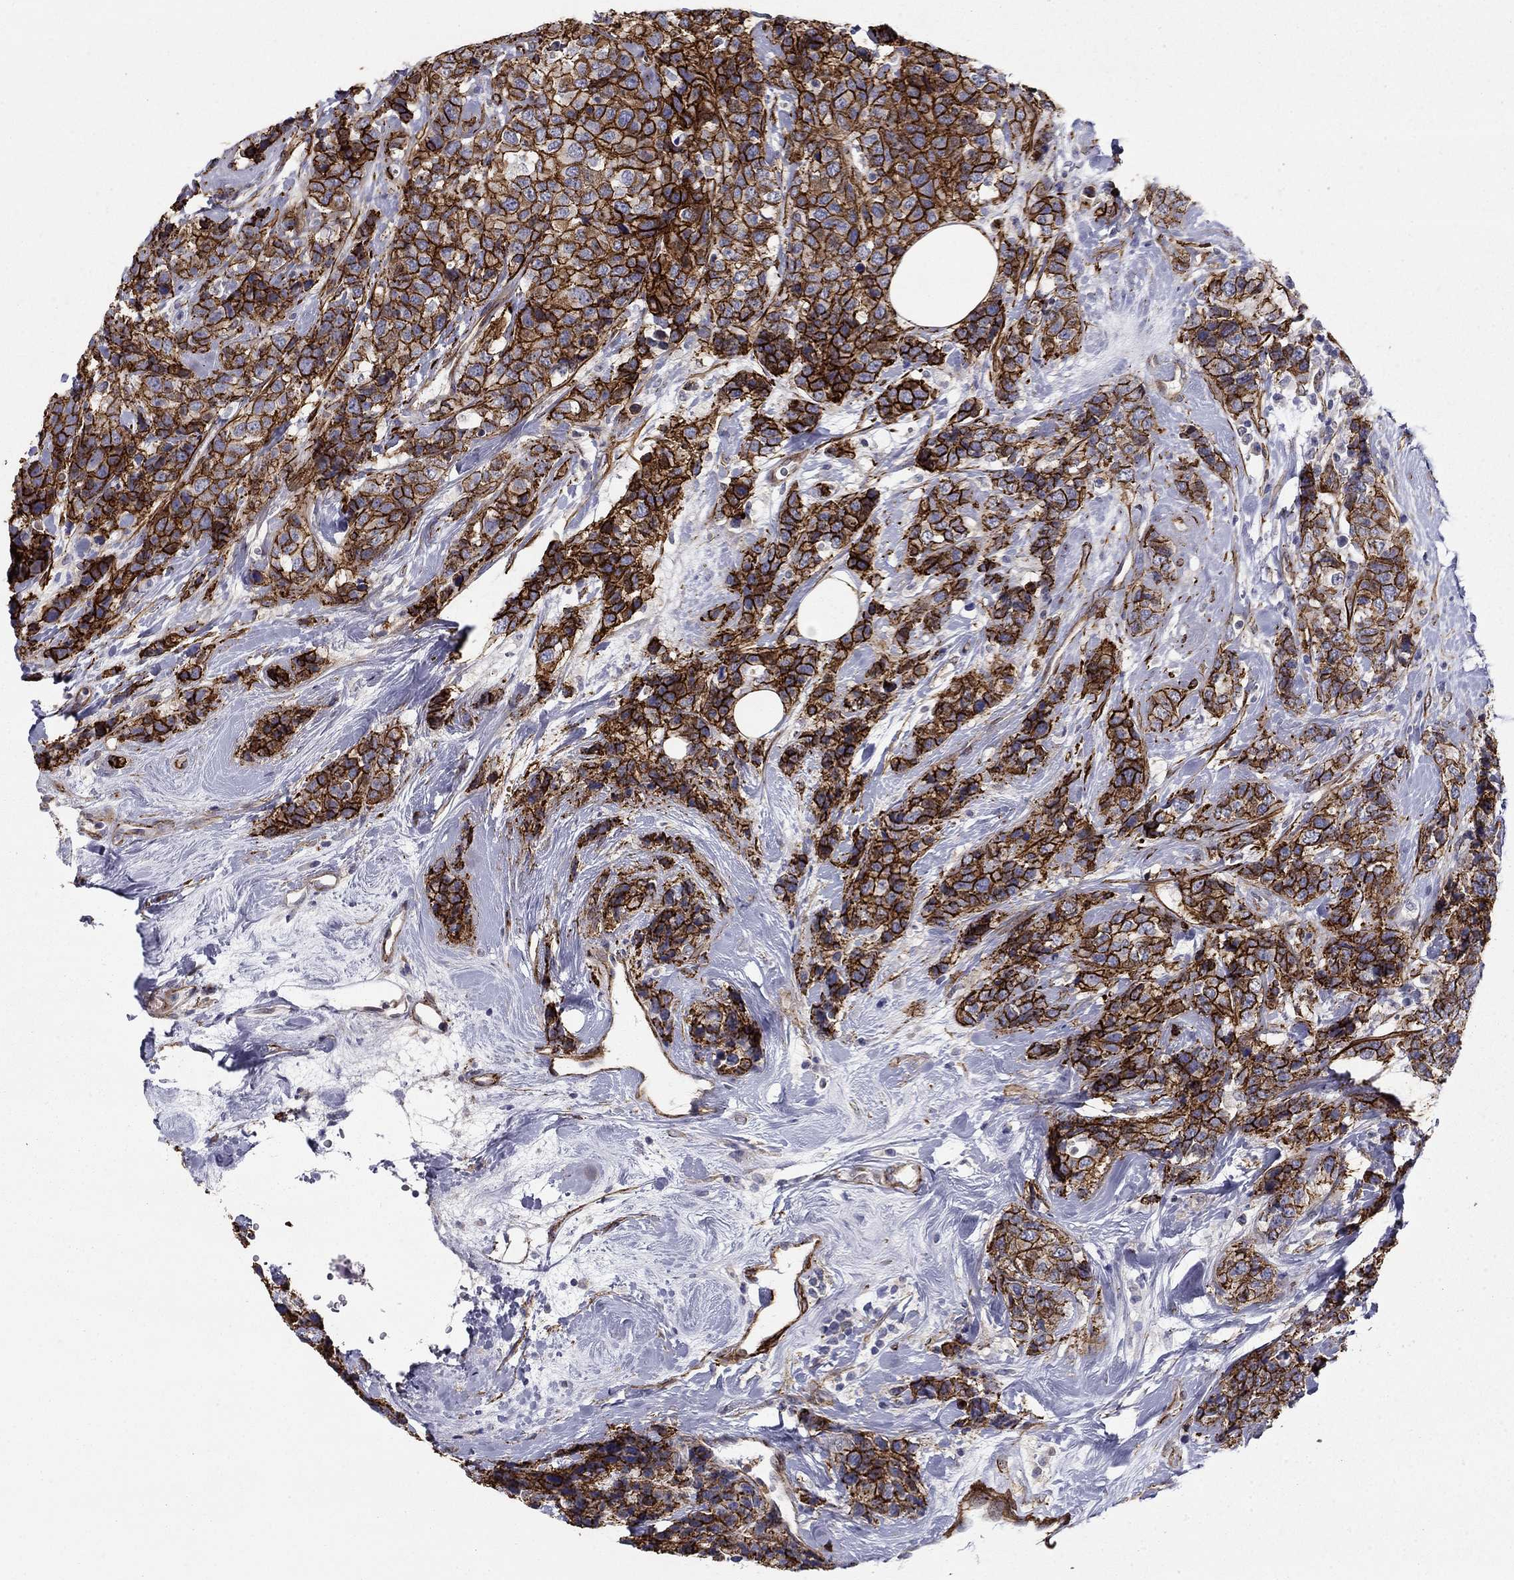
{"staining": {"intensity": "strong", "quantity": ">75%", "location": "cytoplasmic/membranous"}, "tissue": "breast cancer", "cell_type": "Tumor cells", "image_type": "cancer", "snomed": [{"axis": "morphology", "description": "Lobular carcinoma"}, {"axis": "topography", "description": "Breast"}], "caption": "An immunohistochemistry (IHC) histopathology image of tumor tissue is shown. Protein staining in brown highlights strong cytoplasmic/membranous positivity in lobular carcinoma (breast) within tumor cells.", "gene": "KRBA1", "patient": {"sex": "female", "age": 59}}